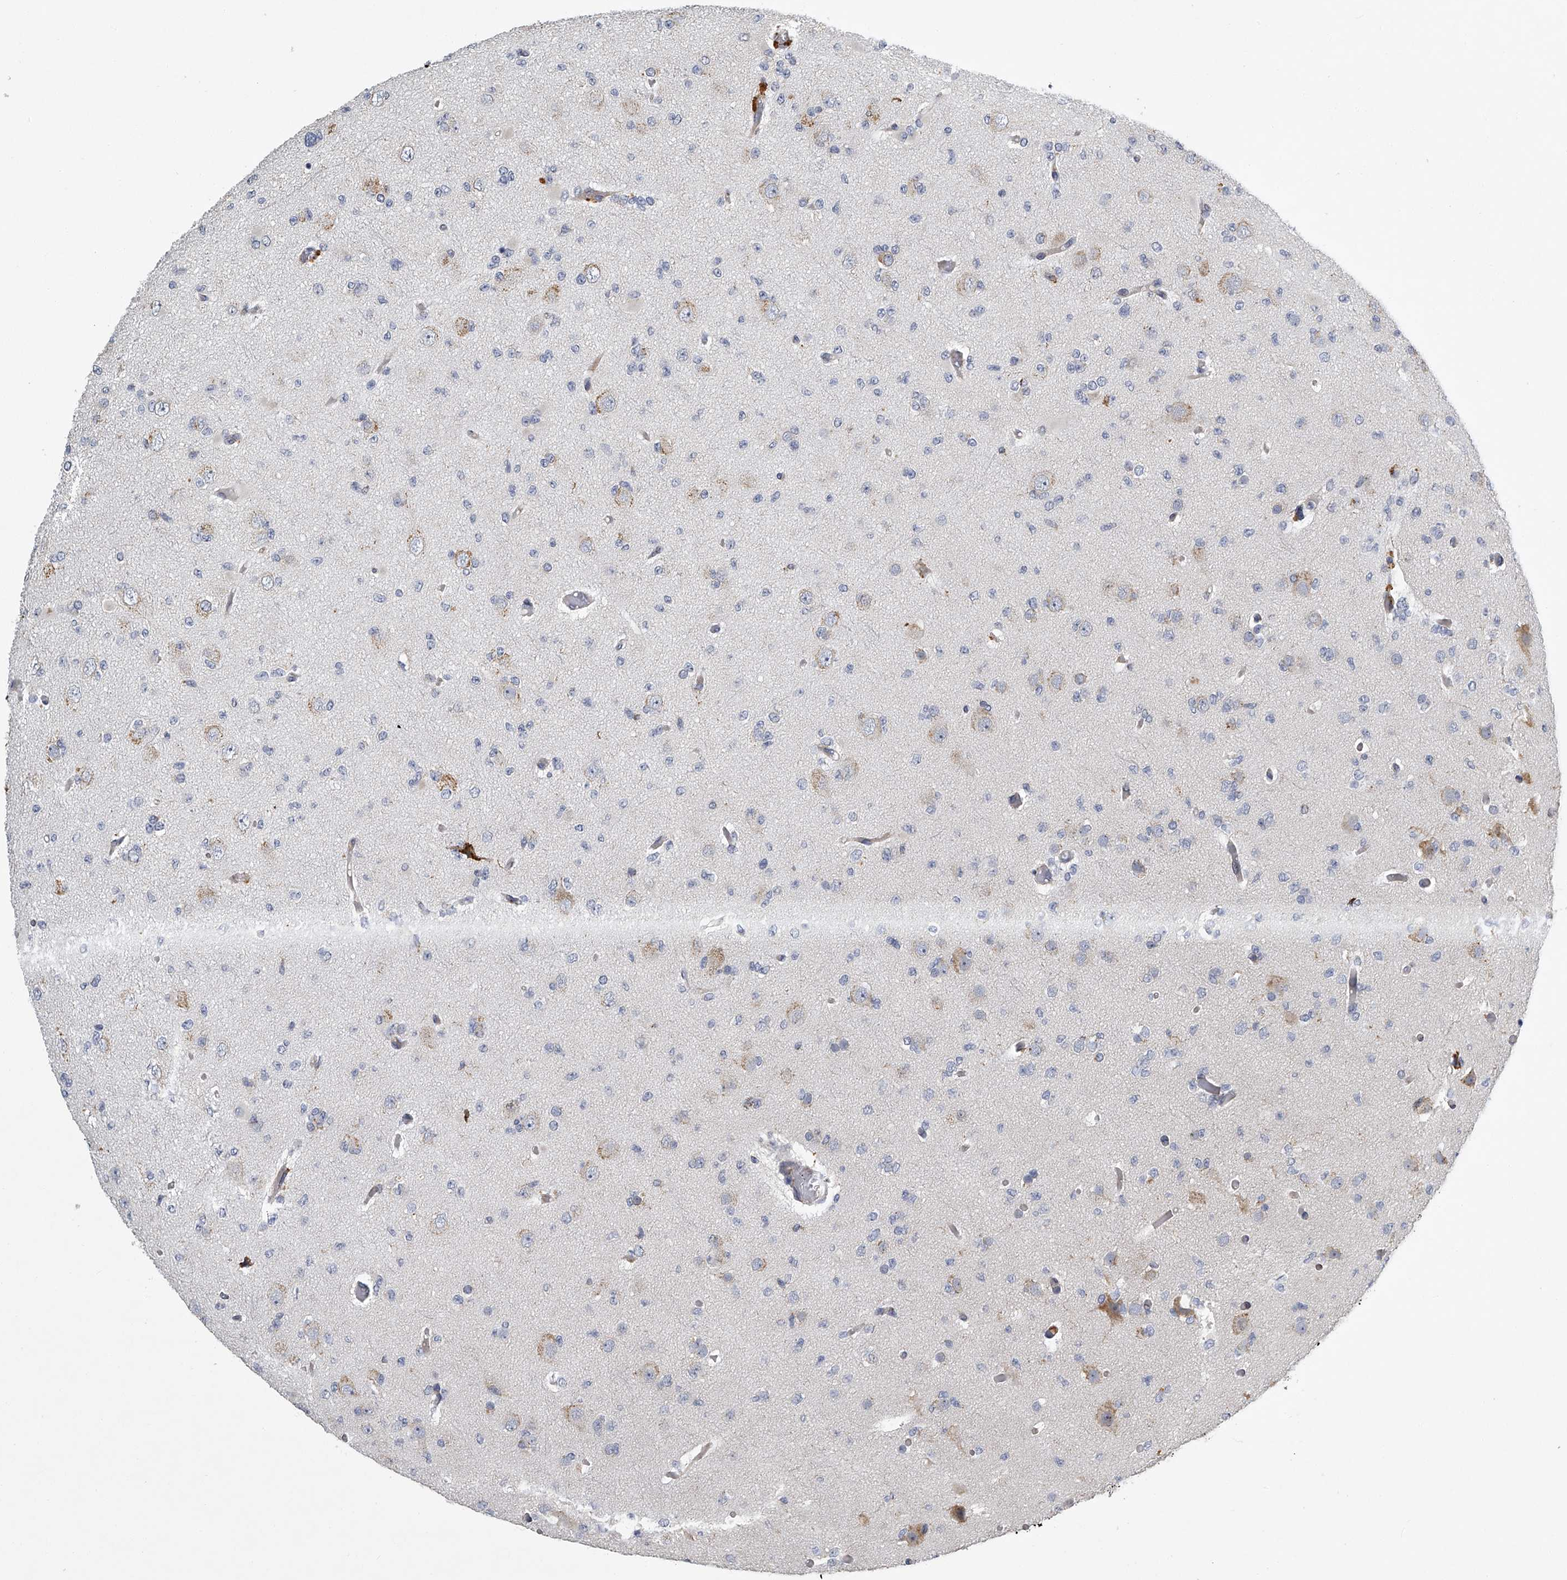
{"staining": {"intensity": "negative", "quantity": "none", "location": "none"}, "tissue": "glioma", "cell_type": "Tumor cells", "image_type": "cancer", "snomed": [{"axis": "morphology", "description": "Glioma, malignant, Low grade"}, {"axis": "topography", "description": "Brain"}], "caption": "IHC histopathology image of malignant low-grade glioma stained for a protein (brown), which displays no expression in tumor cells.", "gene": "TMEM63C", "patient": {"sex": "female", "age": 22}}